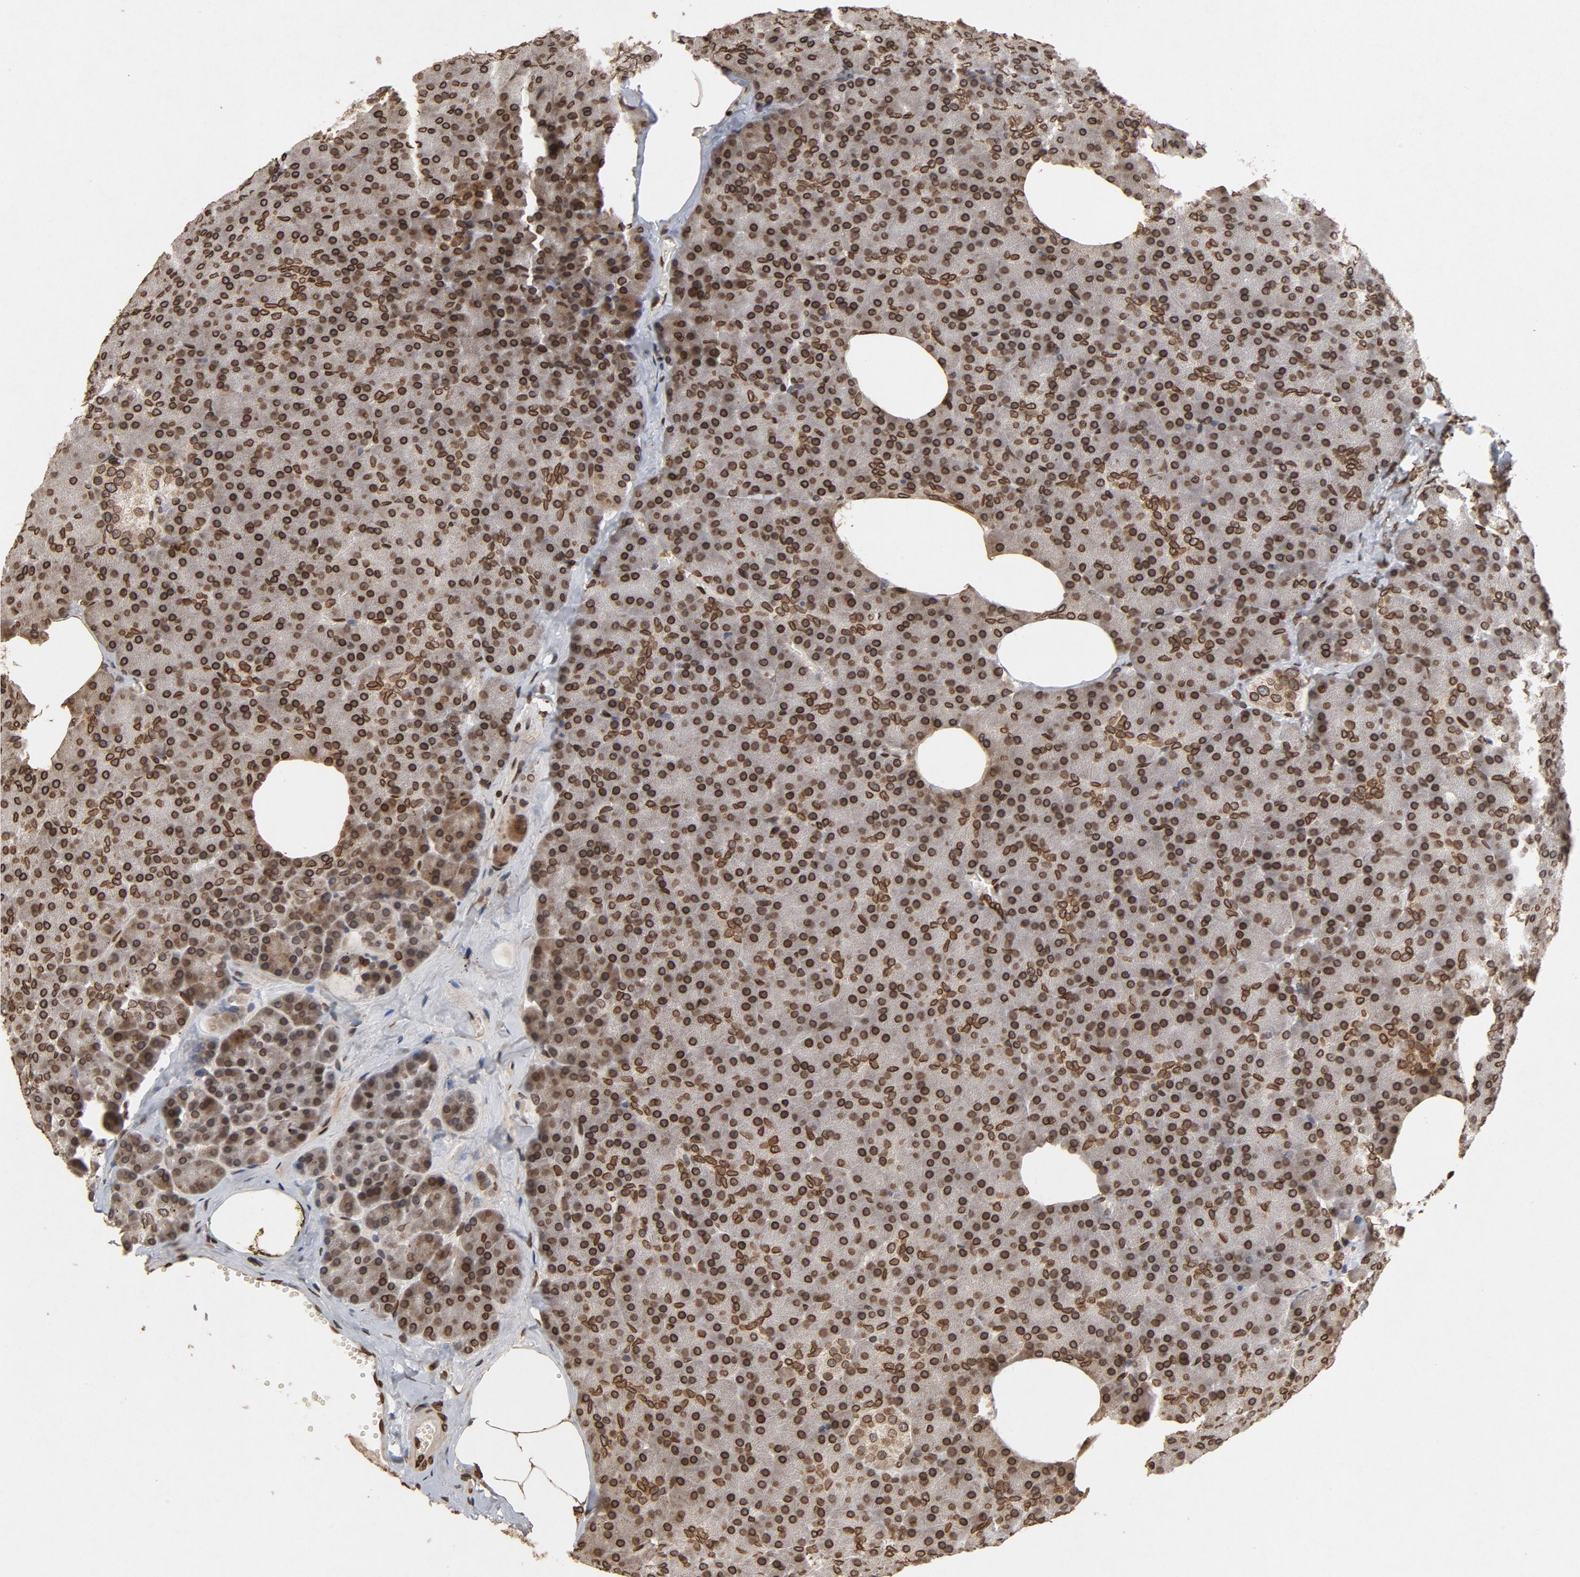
{"staining": {"intensity": "strong", "quantity": ">75%", "location": "cytoplasmic/membranous,nuclear"}, "tissue": "pancreas", "cell_type": "Exocrine glandular cells", "image_type": "normal", "snomed": [{"axis": "morphology", "description": "Normal tissue, NOS"}, {"axis": "topography", "description": "Pancreas"}], "caption": "Brown immunohistochemical staining in normal human pancreas demonstrates strong cytoplasmic/membranous,nuclear positivity in approximately >75% of exocrine glandular cells. Using DAB (brown) and hematoxylin (blue) stains, captured at high magnification using brightfield microscopy.", "gene": "LMNA", "patient": {"sex": "female", "age": 35}}